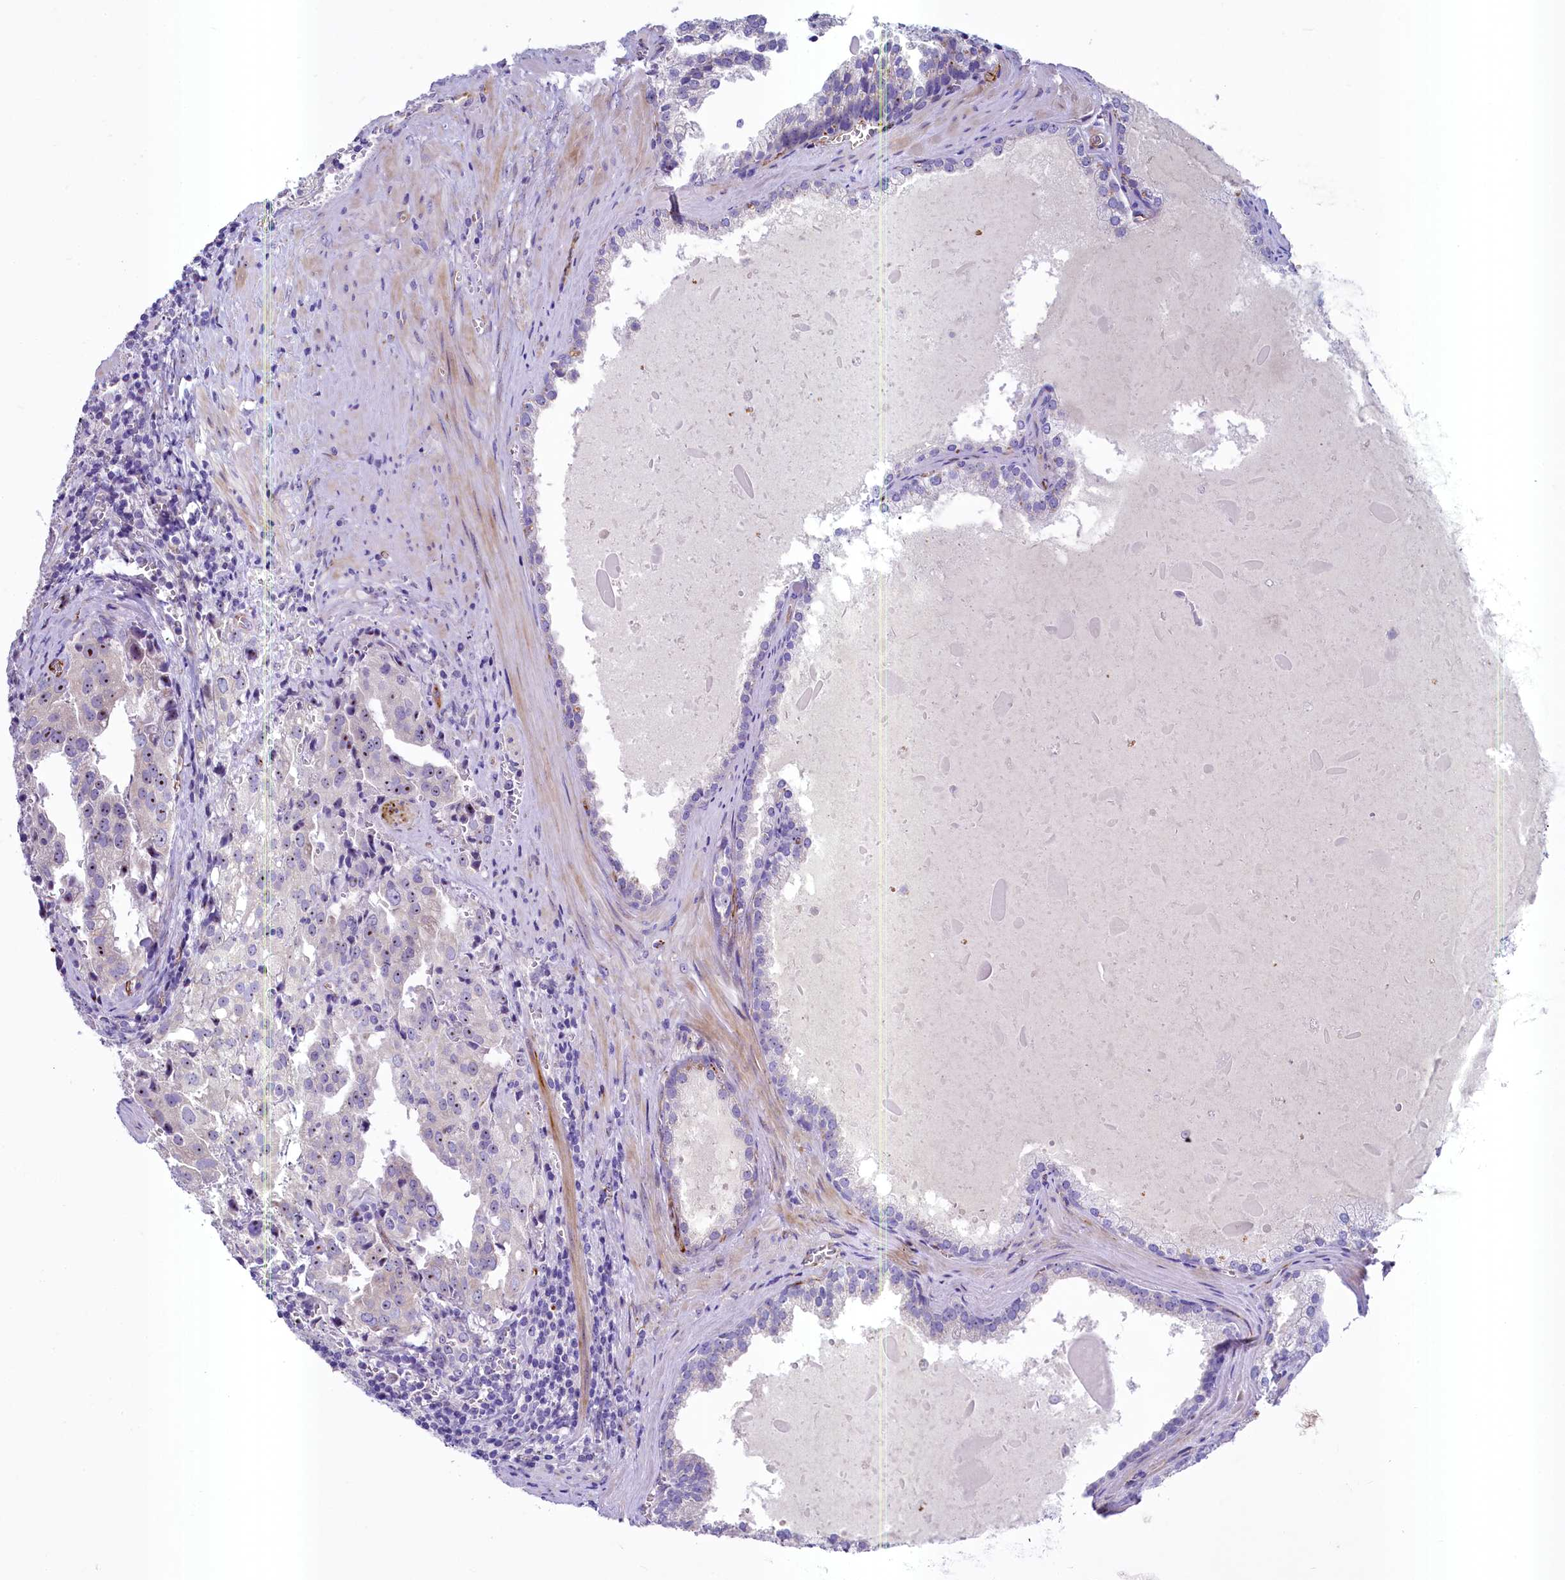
{"staining": {"intensity": "negative", "quantity": "none", "location": "none"}, "tissue": "prostate cancer", "cell_type": "Tumor cells", "image_type": "cancer", "snomed": [{"axis": "morphology", "description": "Adenocarcinoma, High grade"}, {"axis": "topography", "description": "Prostate"}], "caption": "This is an immunohistochemistry micrograph of prostate cancer (high-grade adenocarcinoma). There is no positivity in tumor cells.", "gene": "SH3TC2", "patient": {"sex": "male", "age": 68}}